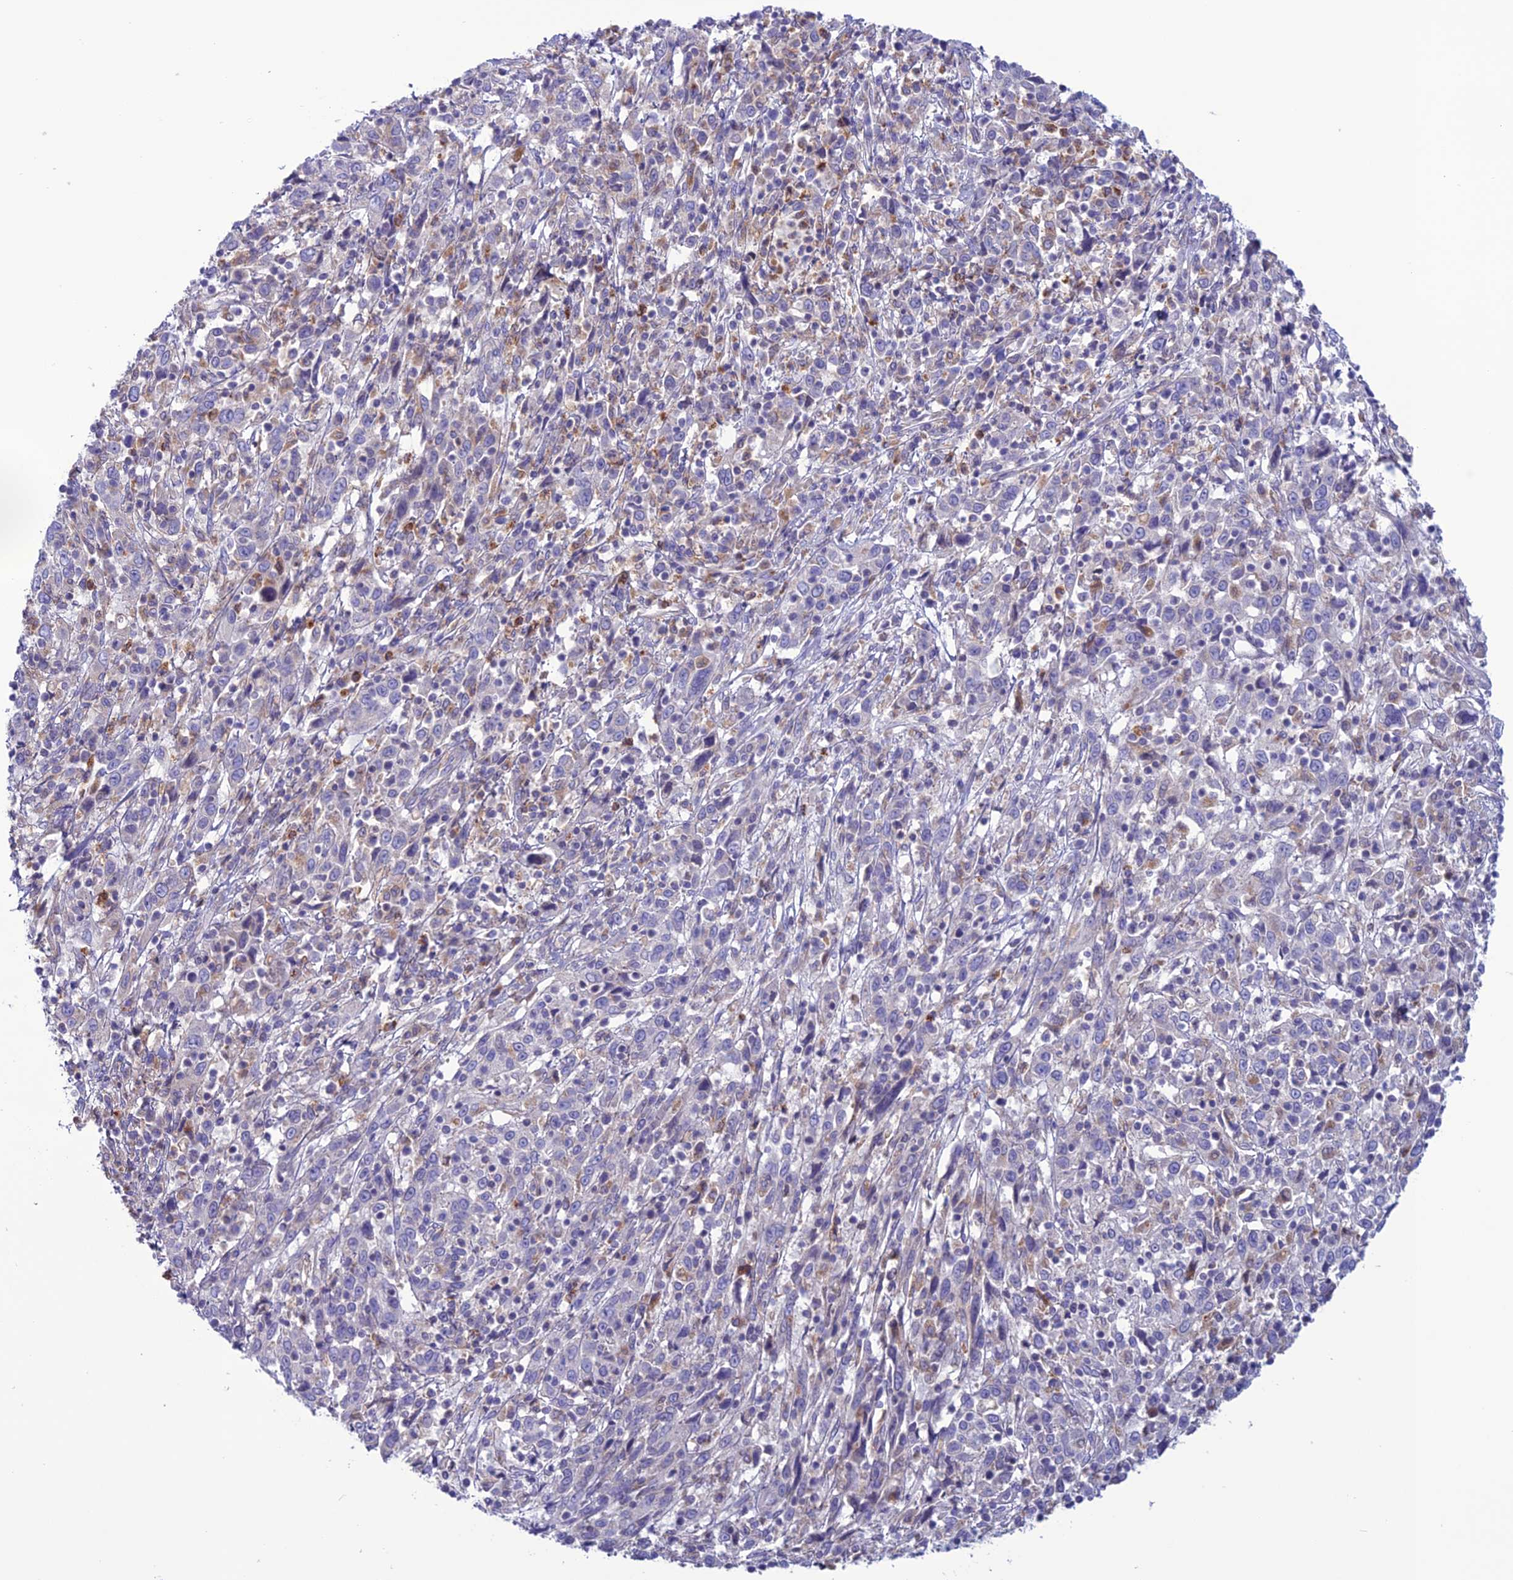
{"staining": {"intensity": "negative", "quantity": "none", "location": "none"}, "tissue": "cervical cancer", "cell_type": "Tumor cells", "image_type": "cancer", "snomed": [{"axis": "morphology", "description": "Squamous cell carcinoma, NOS"}, {"axis": "topography", "description": "Cervix"}], "caption": "Tumor cells are negative for protein expression in human squamous cell carcinoma (cervical).", "gene": "CLCN7", "patient": {"sex": "female", "age": 46}}